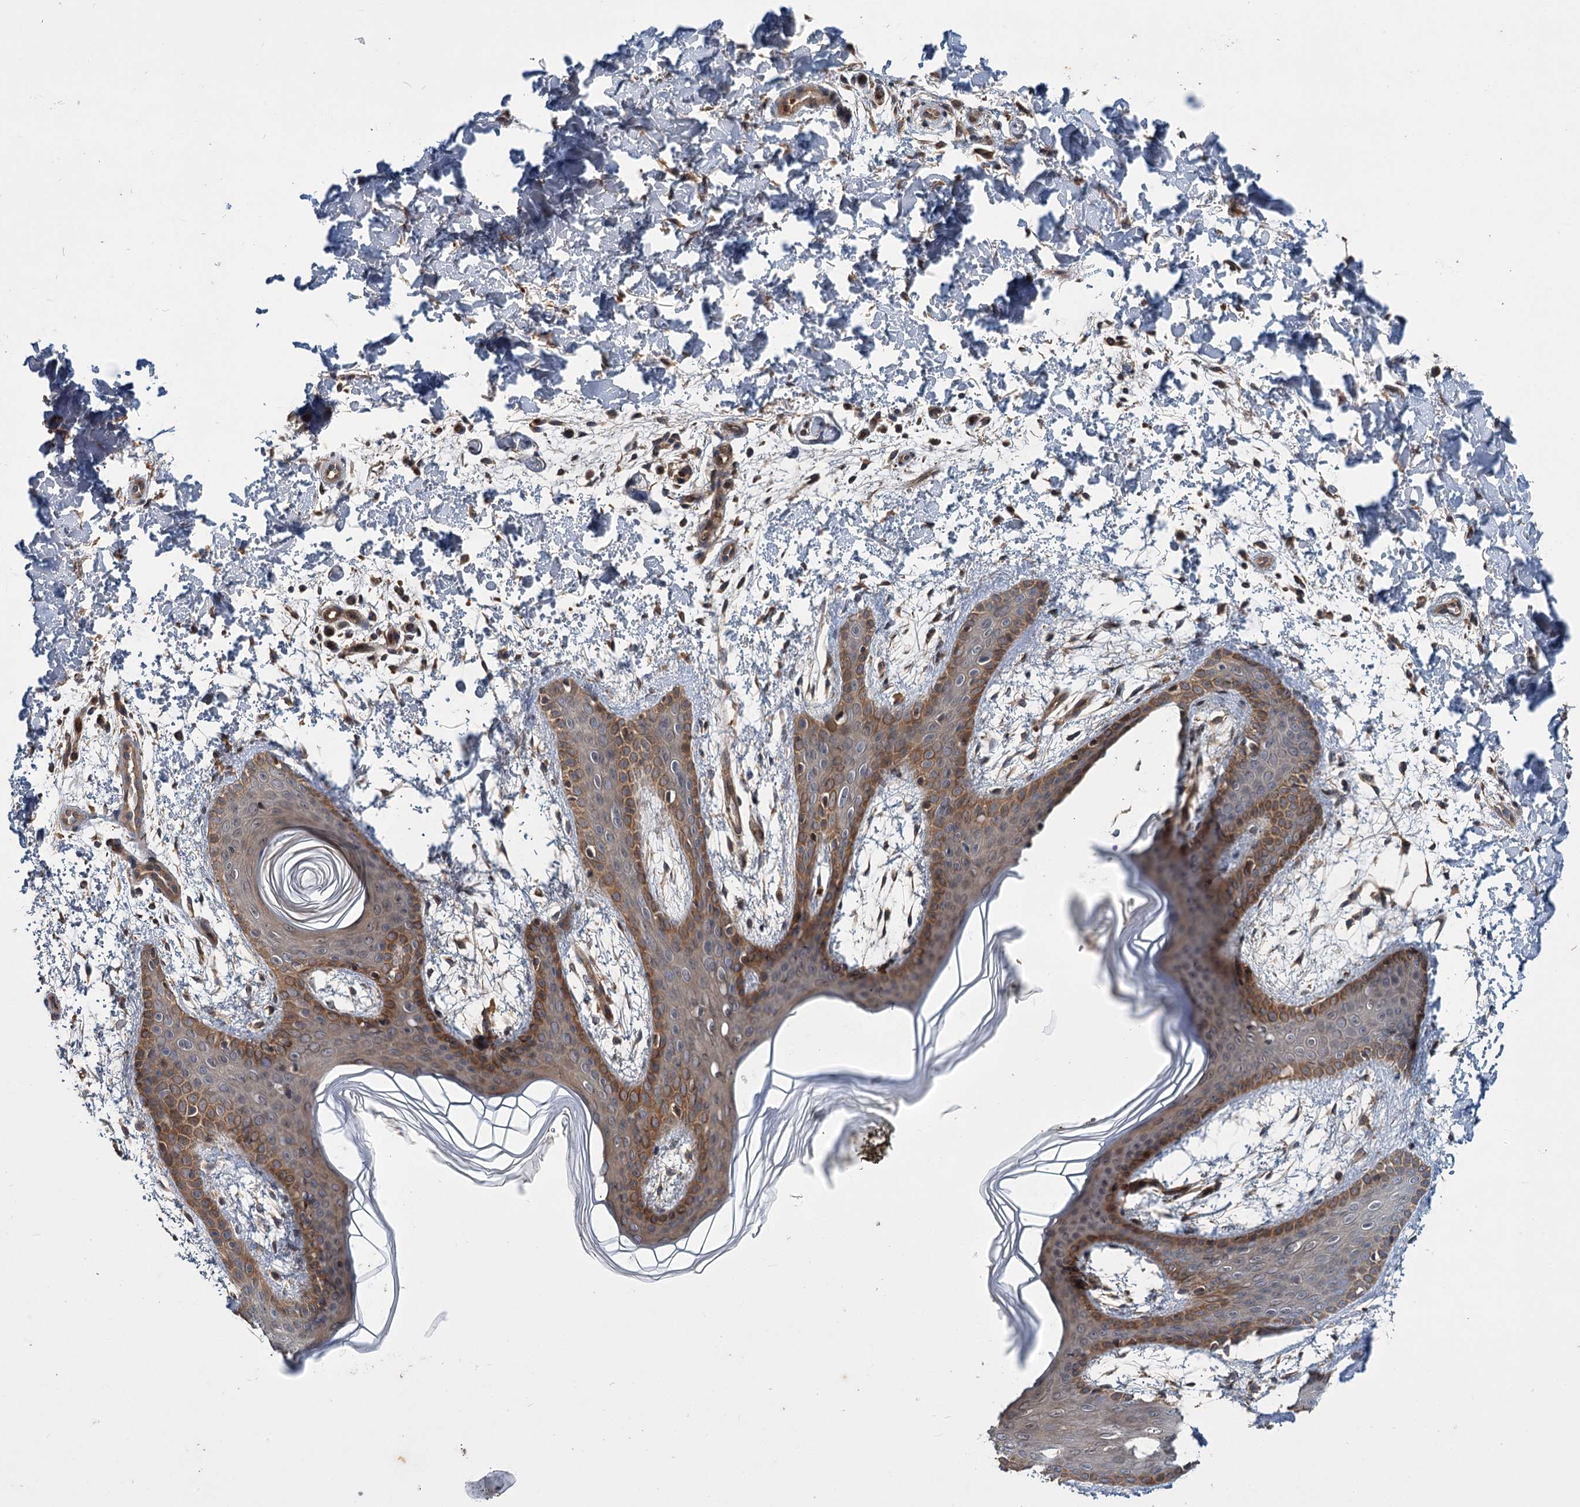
{"staining": {"intensity": "moderate", "quantity": ">75%", "location": "cytoplasmic/membranous"}, "tissue": "skin", "cell_type": "Fibroblasts", "image_type": "normal", "snomed": [{"axis": "morphology", "description": "Normal tissue, NOS"}, {"axis": "topography", "description": "Skin"}], "caption": "Fibroblasts demonstrate moderate cytoplasmic/membranous positivity in approximately >75% of cells in benign skin.", "gene": "PKN2", "patient": {"sex": "male", "age": 36}}